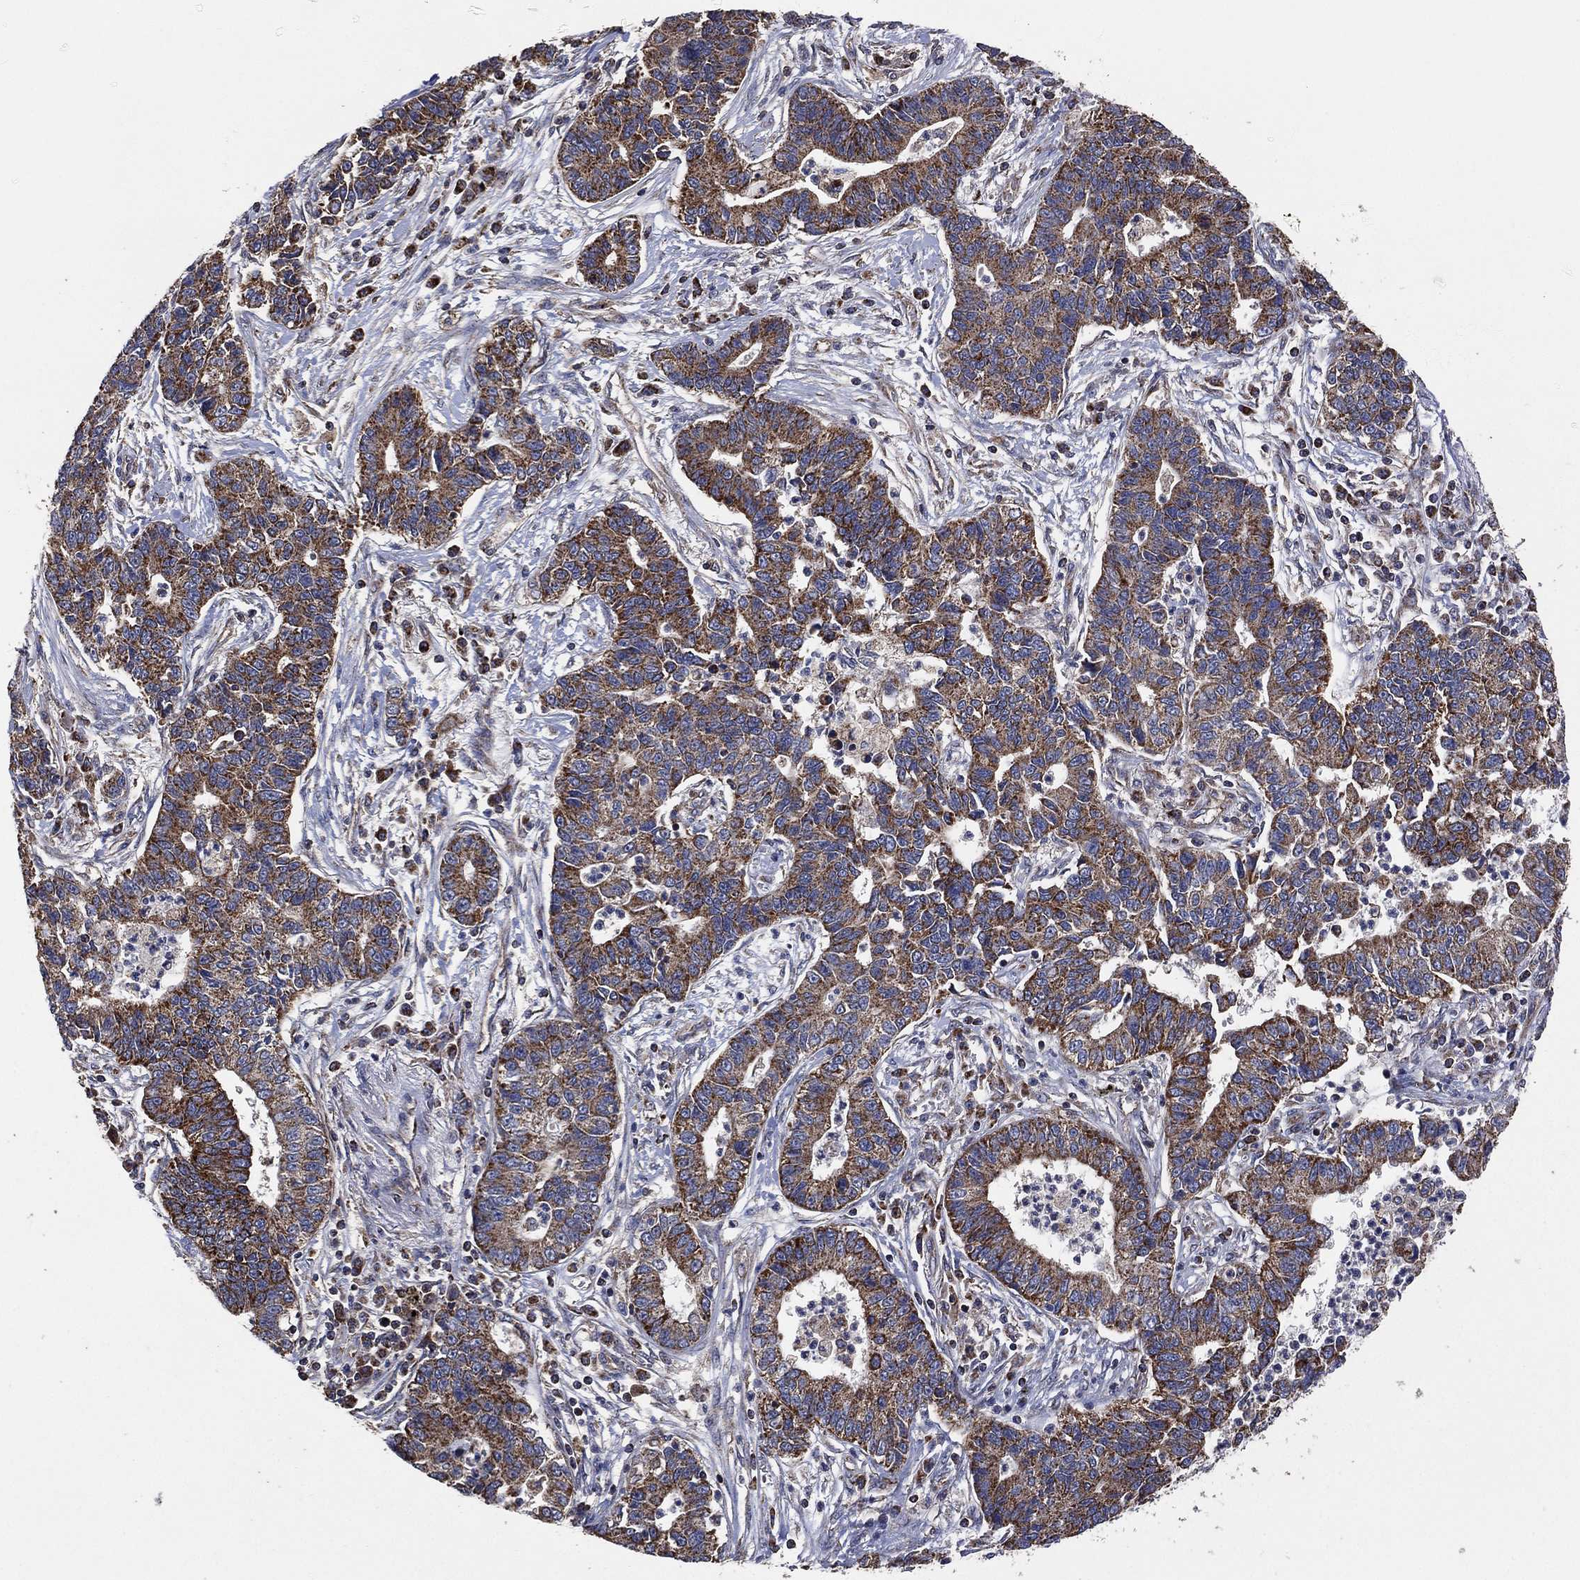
{"staining": {"intensity": "moderate", "quantity": "25%-75%", "location": "cytoplasmic/membranous"}, "tissue": "lung cancer", "cell_type": "Tumor cells", "image_type": "cancer", "snomed": [{"axis": "morphology", "description": "Adenocarcinoma, NOS"}, {"axis": "topography", "description": "Lung"}], "caption": "About 25%-75% of tumor cells in human lung cancer (adenocarcinoma) display moderate cytoplasmic/membranous protein positivity as visualized by brown immunohistochemical staining.", "gene": "LIMD1", "patient": {"sex": "female", "age": 57}}